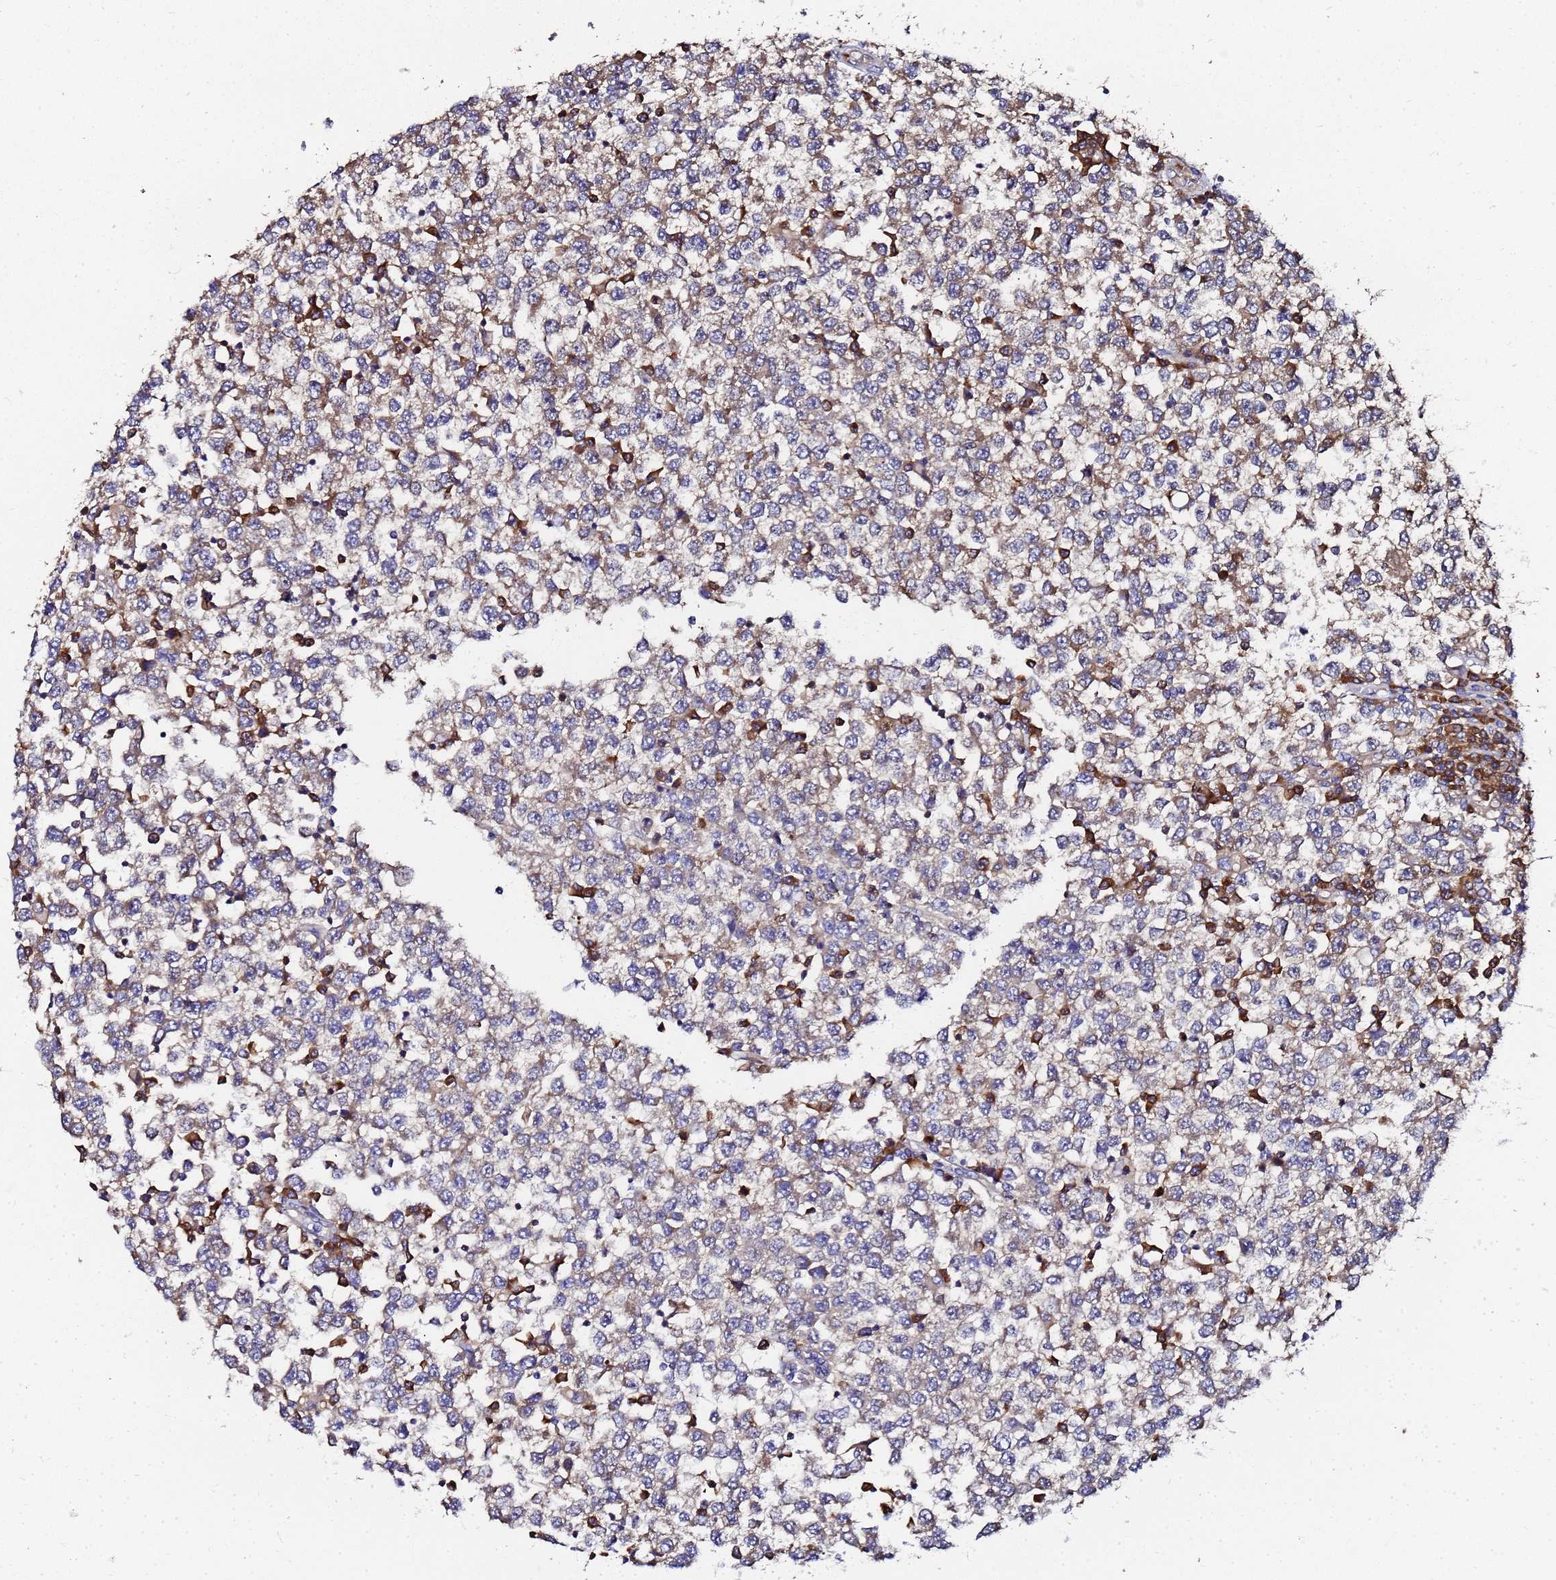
{"staining": {"intensity": "moderate", "quantity": "25%-75%", "location": "cytoplasmic/membranous"}, "tissue": "testis cancer", "cell_type": "Tumor cells", "image_type": "cancer", "snomed": [{"axis": "morphology", "description": "Seminoma, NOS"}, {"axis": "topography", "description": "Testis"}], "caption": "Immunohistochemistry (DAB (3,3'-diaminobenzidine)) staining of human testis cancer (seminoma) reveals moderate cytoplasmic/membranous protein staining in approximately 25%-75% of tumor cells. Ihc stains the protein of interest in brown and the nuclei are stained blue.", "gene": "NME1-NME2", "patient": {"sex": "male", "age": 65}}